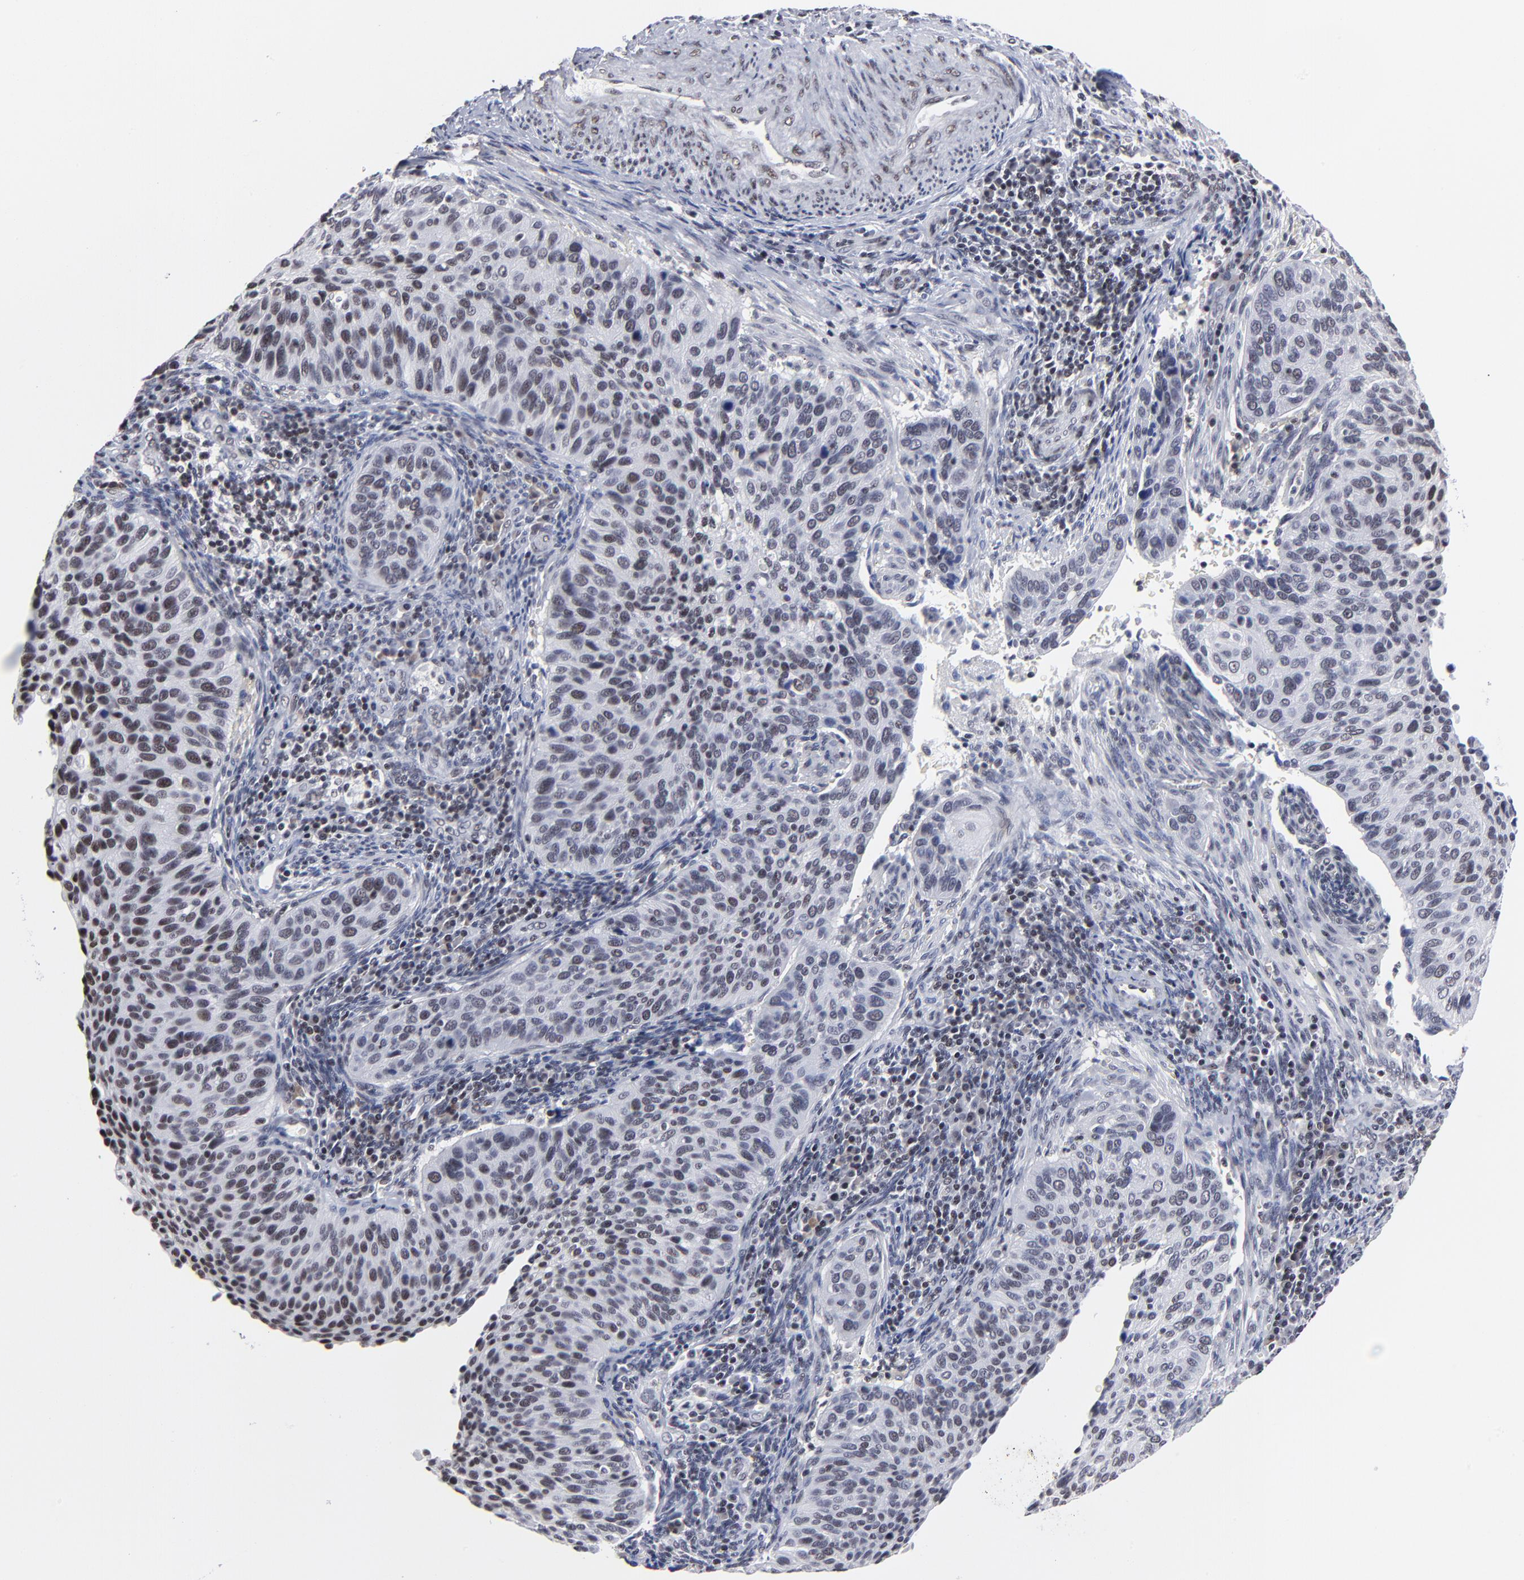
{"staining": {"intensity": "weak", "quantity": "25%-75%", "location": "nuclear"}, "tissue": "cervical cancer", "cell_type": "Tumor cells", "image_type": "cancer", "snomed": [{"axis": "morphology", "description": "Adenocarcinoma, NOS"}, {"axis": "topography", "description": "Cervix"}], "caption": "Human cervical cancer stained for a protein (brown) displays weak nuclear positive expression in about 25%-75% of tumor cells.", "gene": "SP2", "patient": {"sex": "female", "age": 29}}